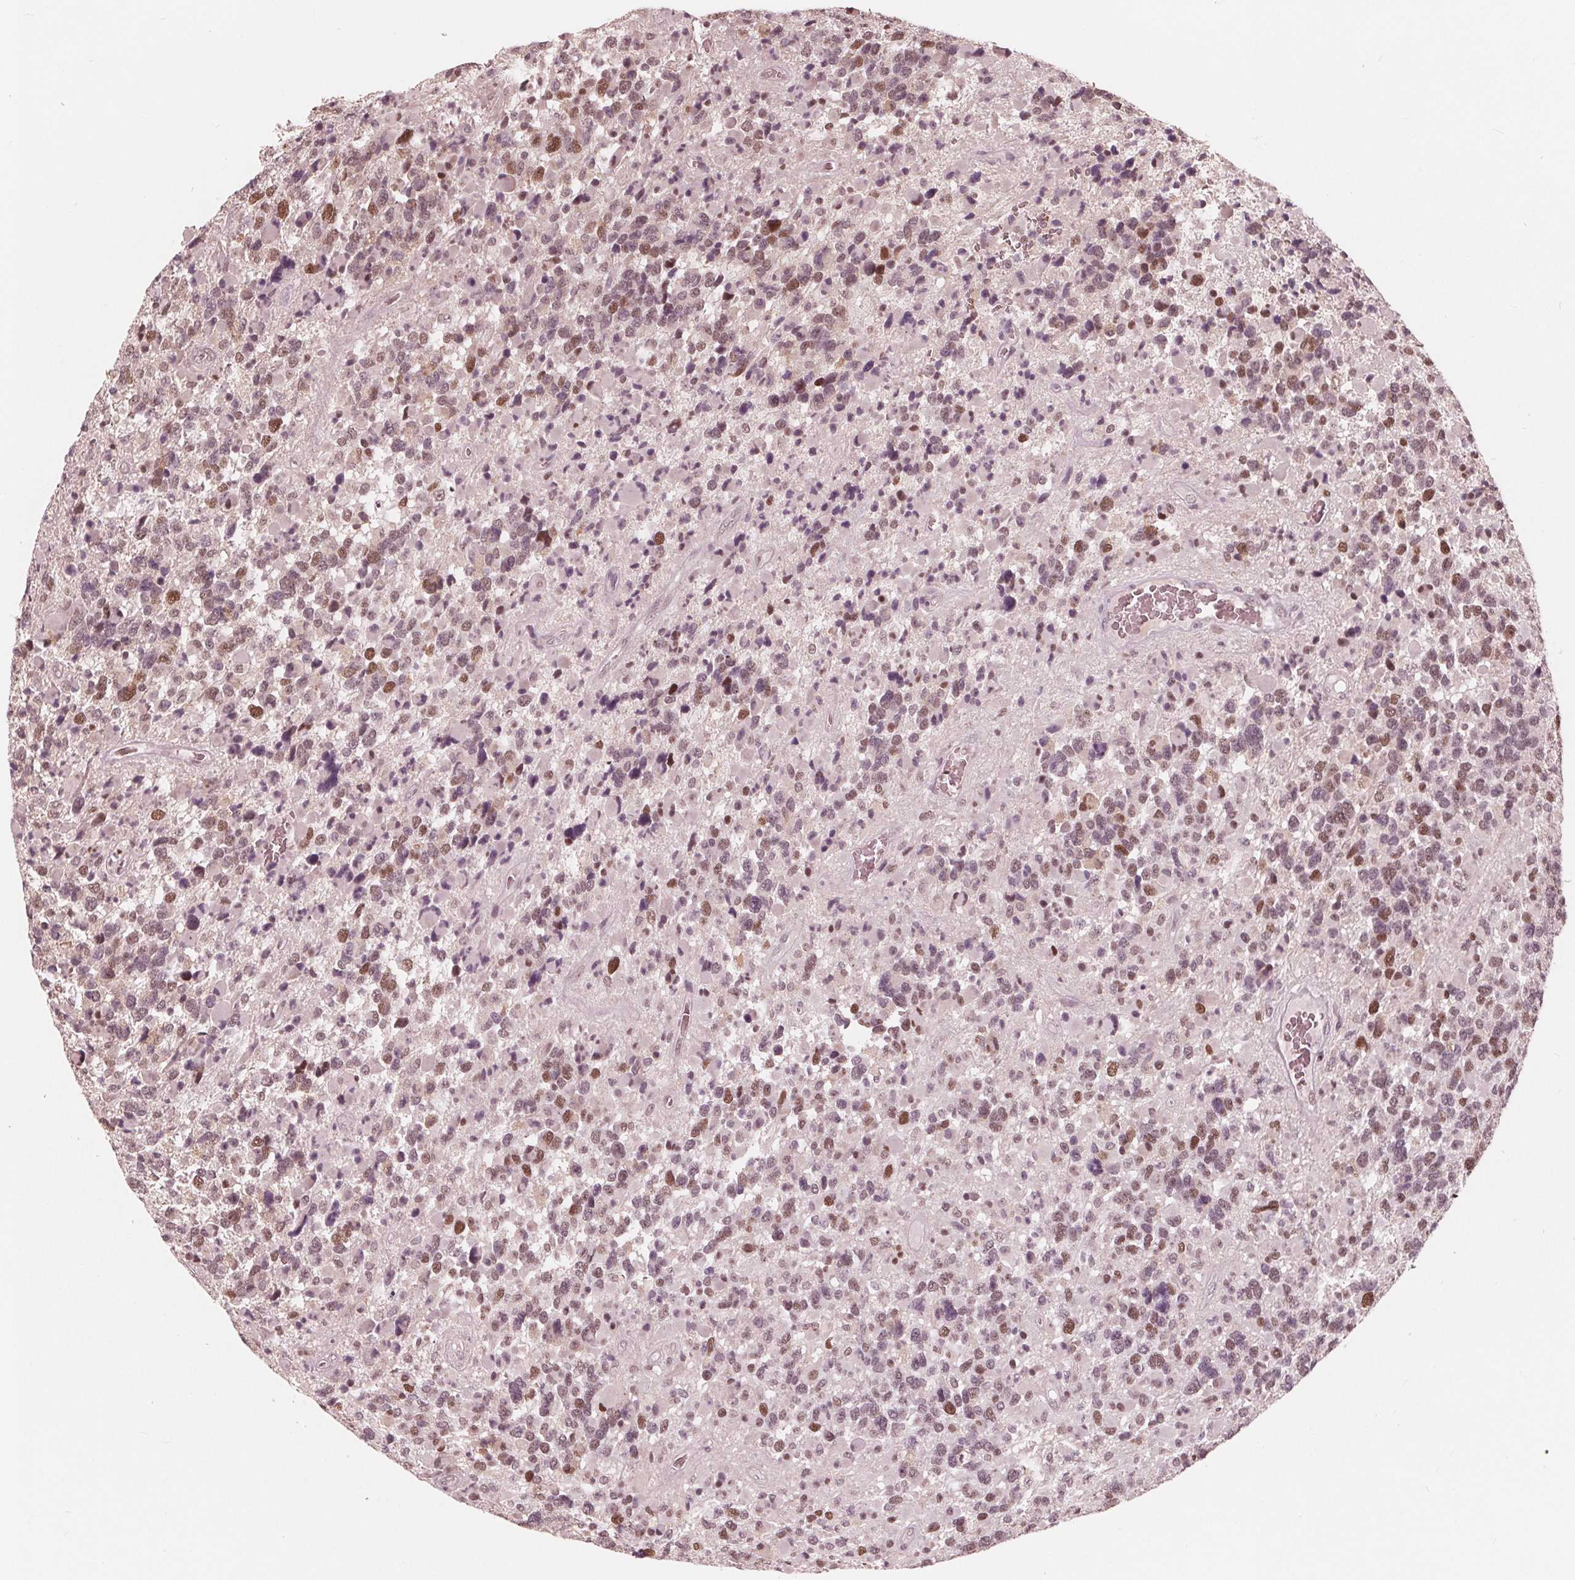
{"staining": {"intensity": "moderate", "quantity": "<25%", "location": "nuclear"}, "tissue": "glioma", "cell_type": "Tumor cells", "image_type": "cancer", "snomed": [{"axis": "morphology", "description": "Glioma, malignant, High grade"}, {"axis": "topography", "description": "Brain"}], "caption": "A micrograph of human malignant high-grade glioma stained for a protein exhibits moderate nuclear brown staining in tumor cells. Nuclei are stained in blue.", "gene": "HIRIP3", "patient": {"sex": "female", "age": 40}}